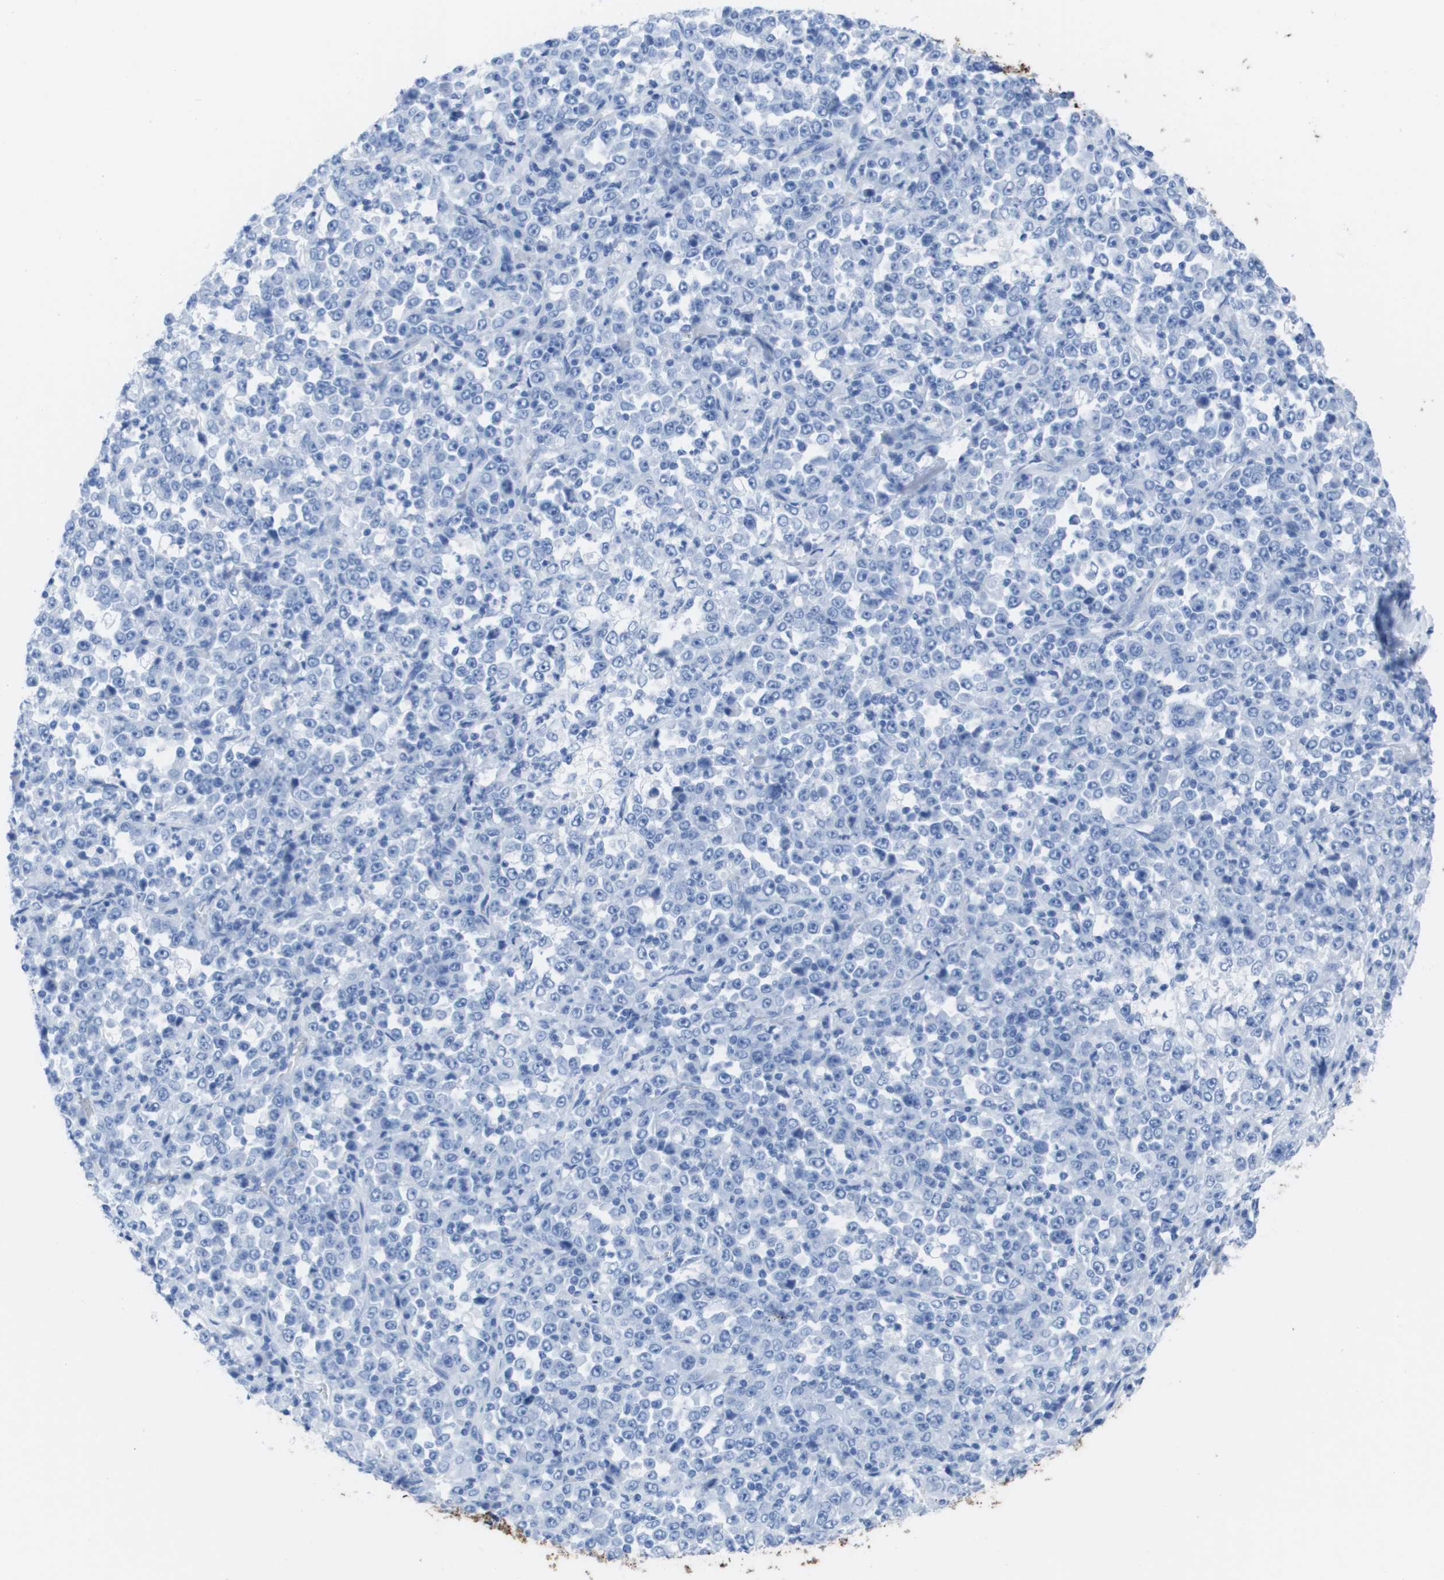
{"staining": {"intensity": "negative", "quantity": "none", "location": "none"}, "tissue": "stomach cancer", "cell_type": "Tumor cells", "image_type": "cancer", "snomed": [{"axis": "morphology", "description": "Normal tissue, NOS"}, {"axis": "morphology", "description": "Adenocarcinoma, NOS"}, {"axis": "topography", "description": "Stomach, upper"}, {"axis": "topography", "description": "Stomach"}], "caption": "Micrograph shows no protein staining in tumor cells of adenocarcinoma (stomach) tissue. The staining is performed using DAB brown chromogen with nuclei counter-stained in using hematoxylin.", "gene": "KCNA3", "patient": {"sex": "male", "age": 59}}